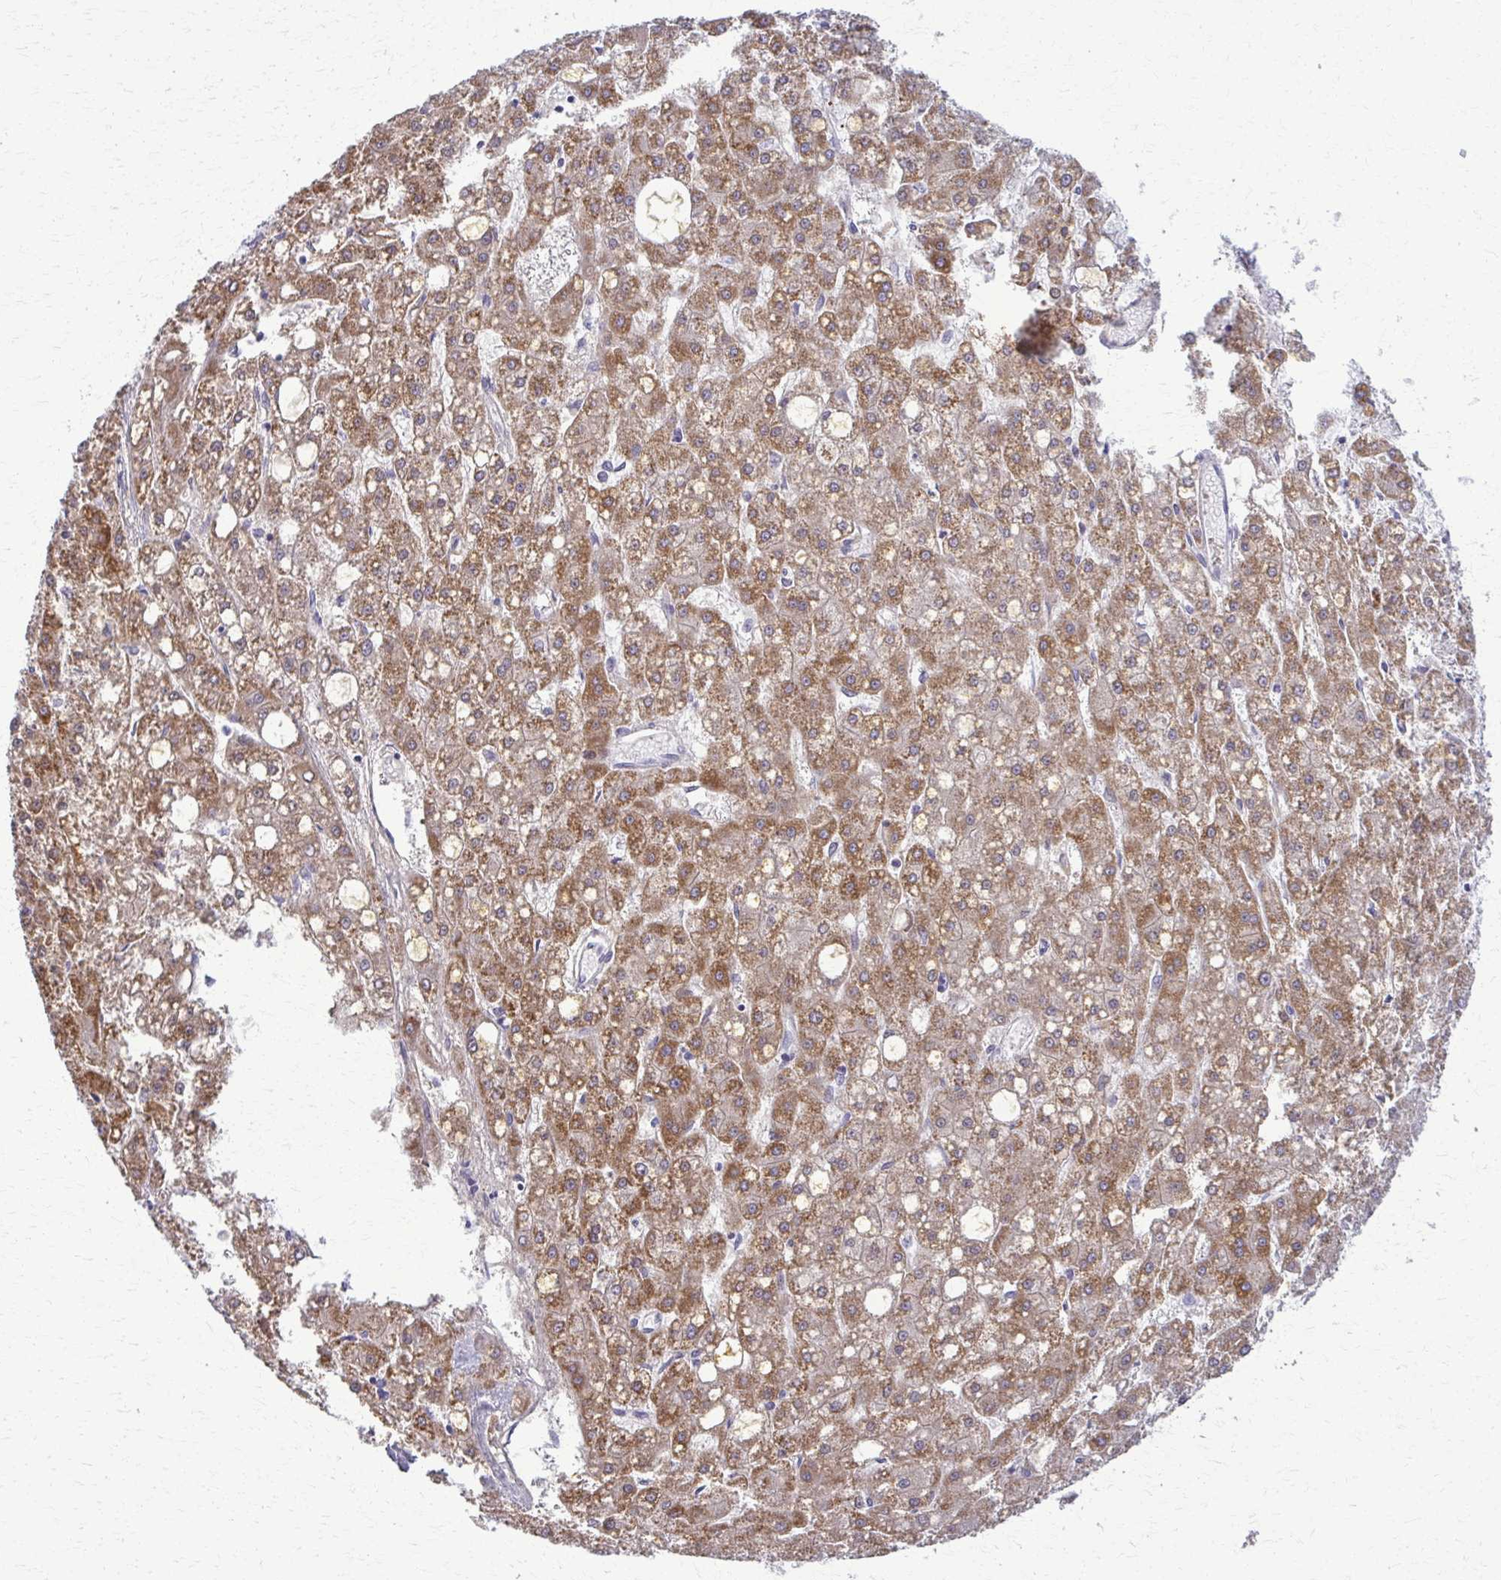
{"staining": {"intensity": "moderate", "quantity": ">75%", "location": "cytoplasmic/membranous"}, "tissue": "liver cancer", "cell_type": "Tumor cells", "image_type": "cancer", "snomed": [{"axis": "morphology", "description": "Carcinoma, Hepatocellular, NOS"}, {"axis": "topography", "description": "Liver"}], "caption": "An IHC micrograph of tumor tissue is shown. Protein staining in brown labels moderate cytoplasmic/membranous positivity in liver cancer within tumor cells.", "gene": "ACSM2B", "patient": {"sex": "male", "age": 67}}